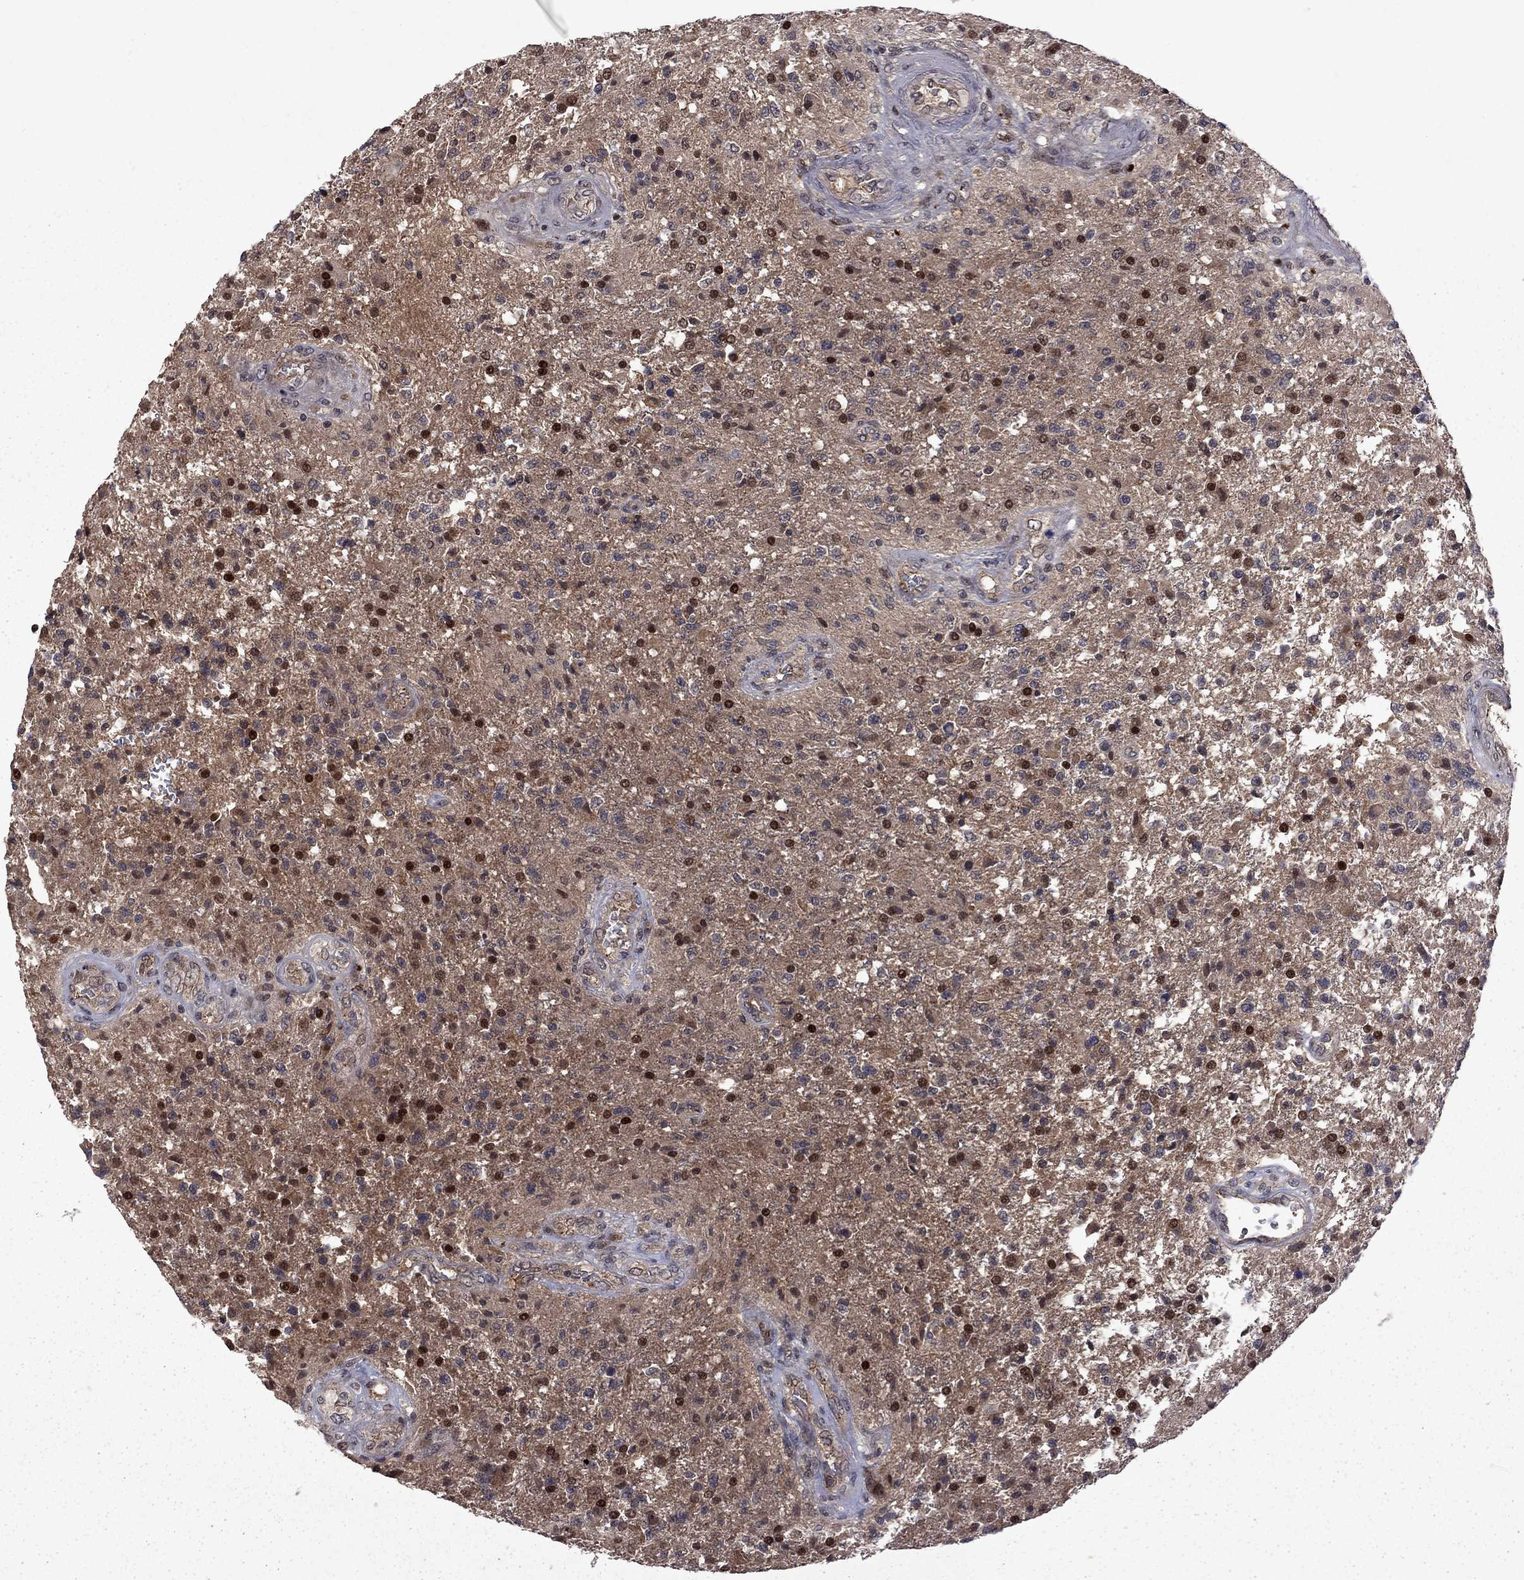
{"staining": {"intensity": "strong", "quantity": "25%-75%", "location": "nuclear"}, "tissue": "glioma", "cell_type": "Tumor cells", "image_type": "cancer", "snomed": [{"axis": "morphology", "description": "Glioma, malignant, High grade"}, {"axis": "topography", "description": "Brain"}], "caption": "About 25%-75% of tumor cells in glioma demonstrate strong nuclear protein staining as visualized by brown immunohistochemical staining.", "gene": "IPP", "patient": {"sex": "male", "age": 56}}